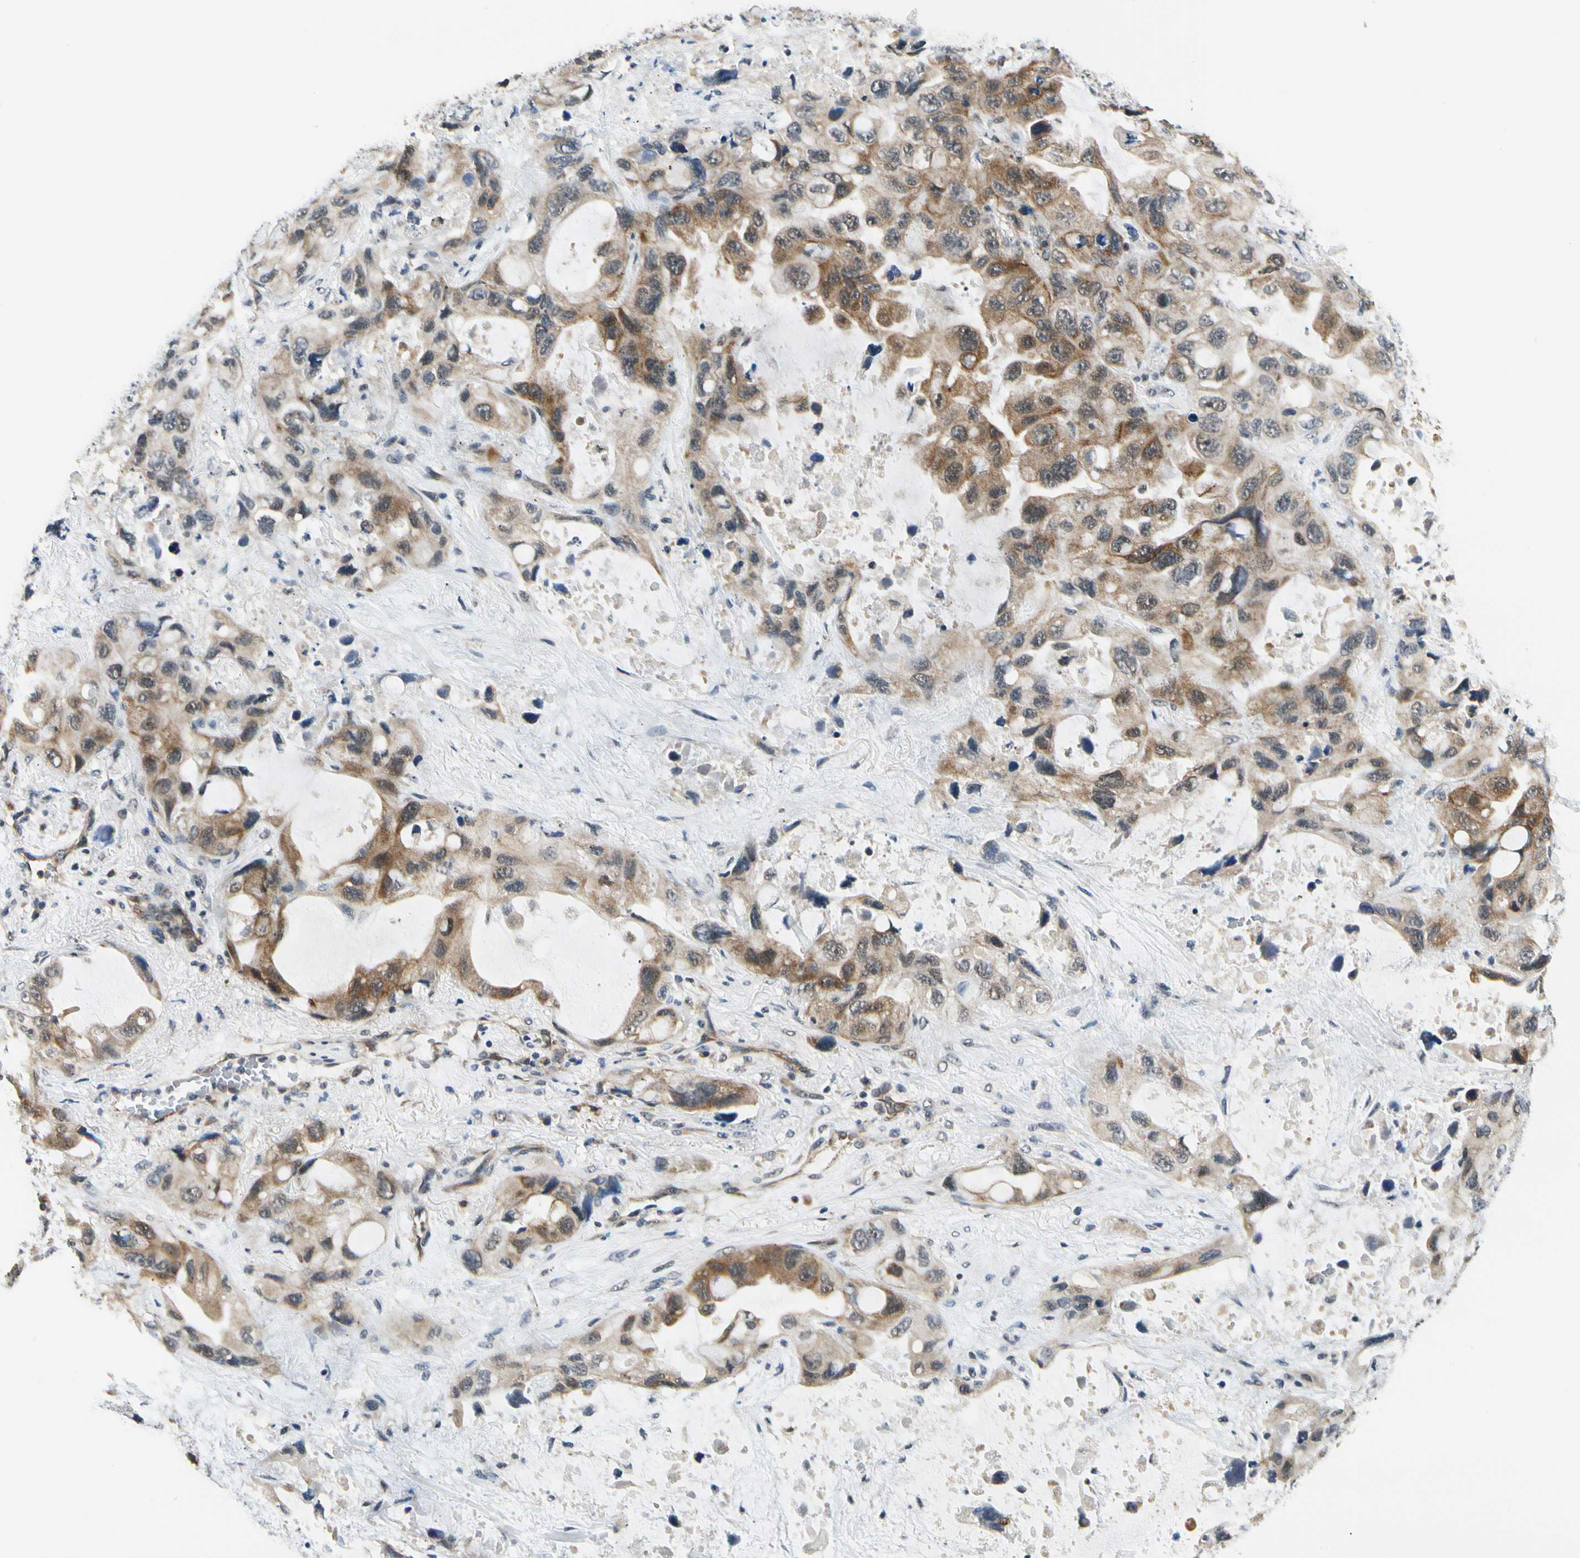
{"staining": {"intensity": "strong", "quantity": ">75%", "location": "cytoplasmic/membranous"}, "tissue": "lung cancer", "cell_type": "Tumor cells", "image_type": "cancer", "snomed": [{"axis": "morphology", "description": "Squamous cell carcinoma, NOS"}, {"axis": "topography", "description": "Lung"}], "caption": "A high-resolution photomicrograph shows immunohistochemistry (IHC) staining of lung cancer (squamous cell carcinoma), which shows strong cytoplasmic/membranous expression in approximately >75% of tumor cells.", "gene": "PDK2", "patient": {"sex": "female", "age": 73}}